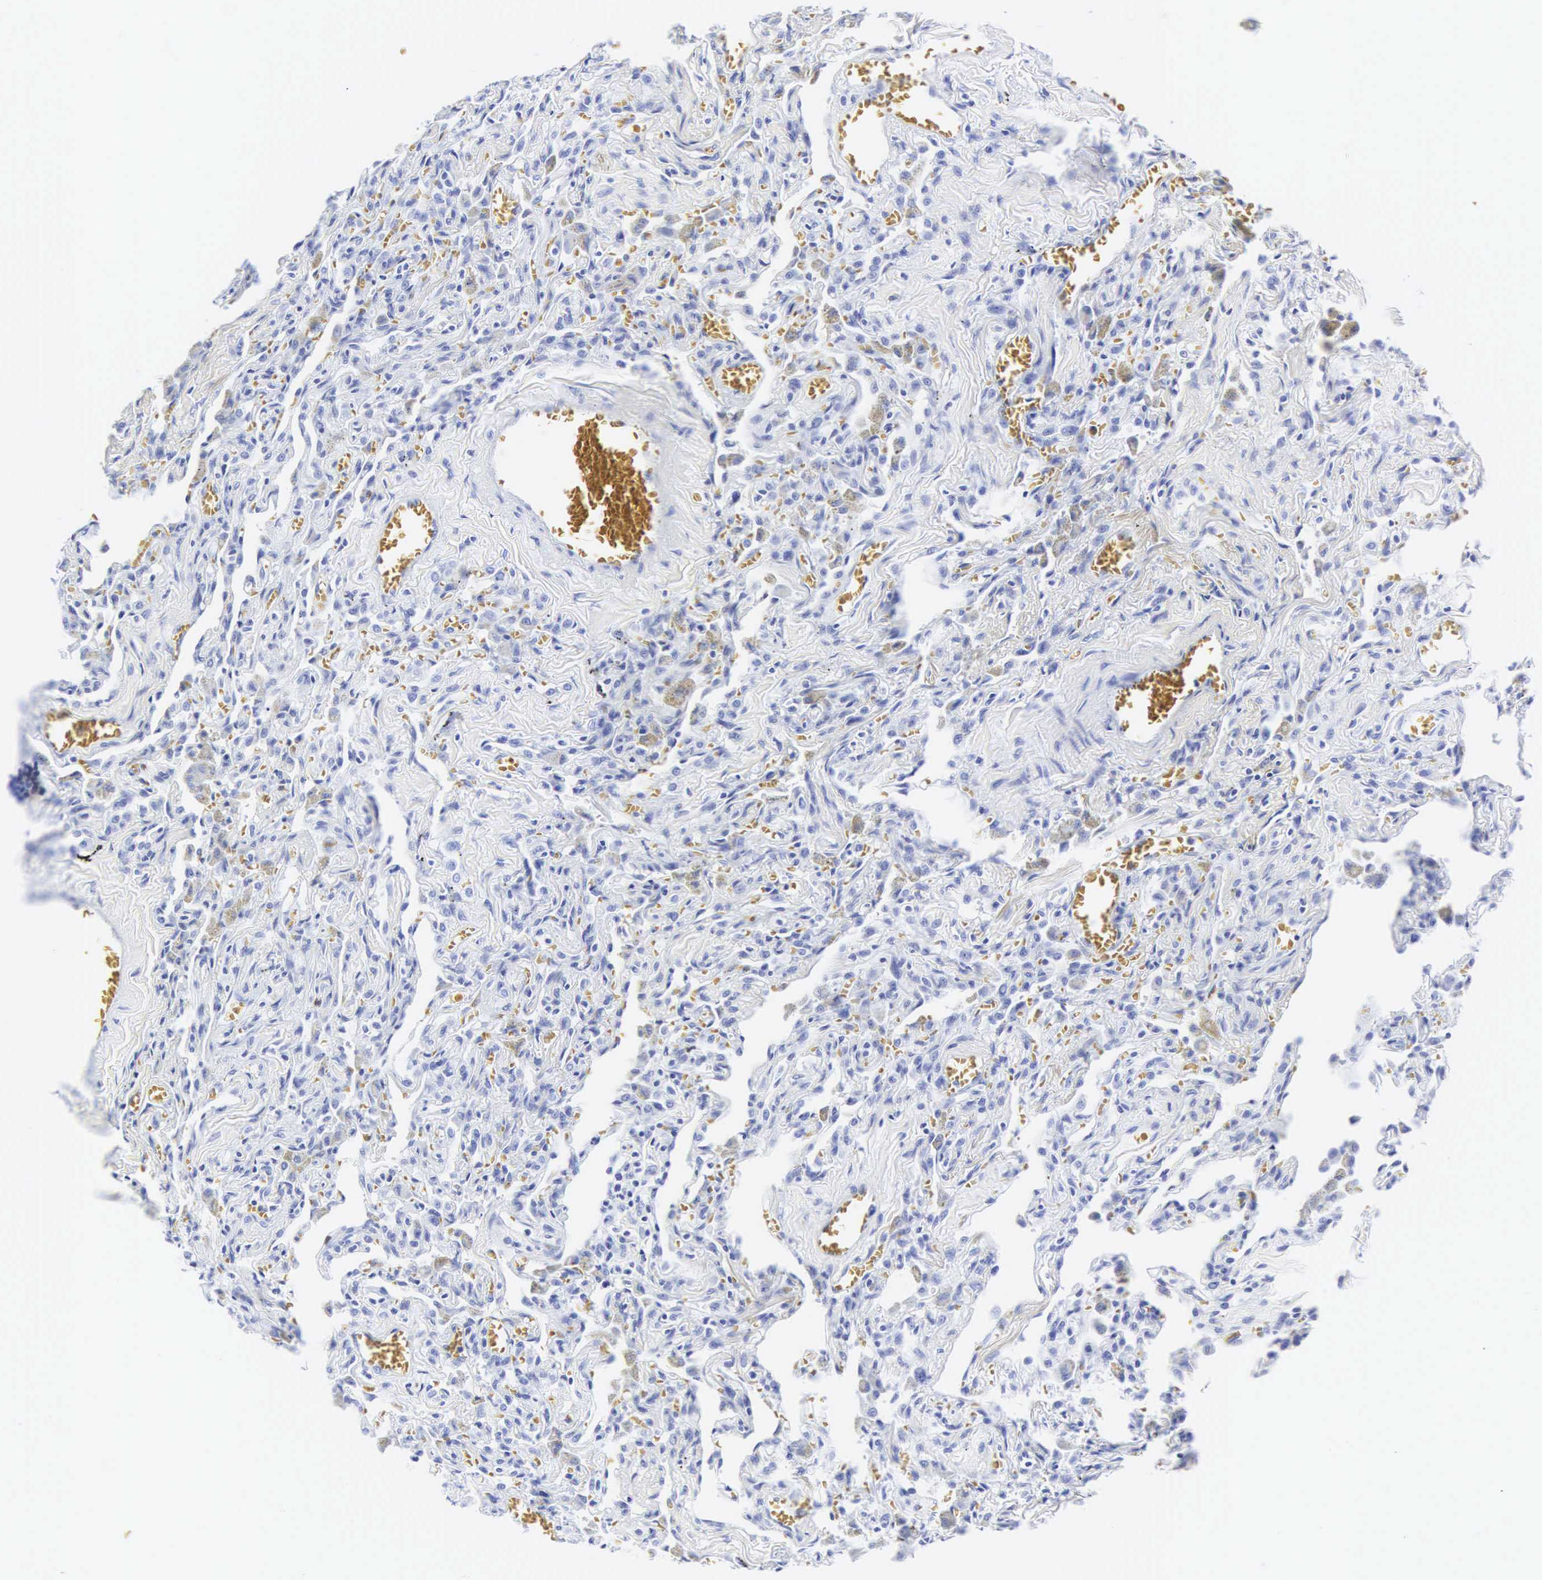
{"staining": {"intensity": "negative", "quantity": "none", "location": "none"}, "tissue": "lung", "cell_type": "Alveolar cells", "image_type": "normal", "snomed": [{"axis": "morphology", "description": "Normal tissue, NOS"}, {"axis": "topography", "description": "Lung"}], "caption": "A high-resolution histopathology image shows IHC staining of benign lung, which displays no significant positivity in alveolar cells.", "gene": "CGB3", "patient": {"sex": "male", "age": 73}}